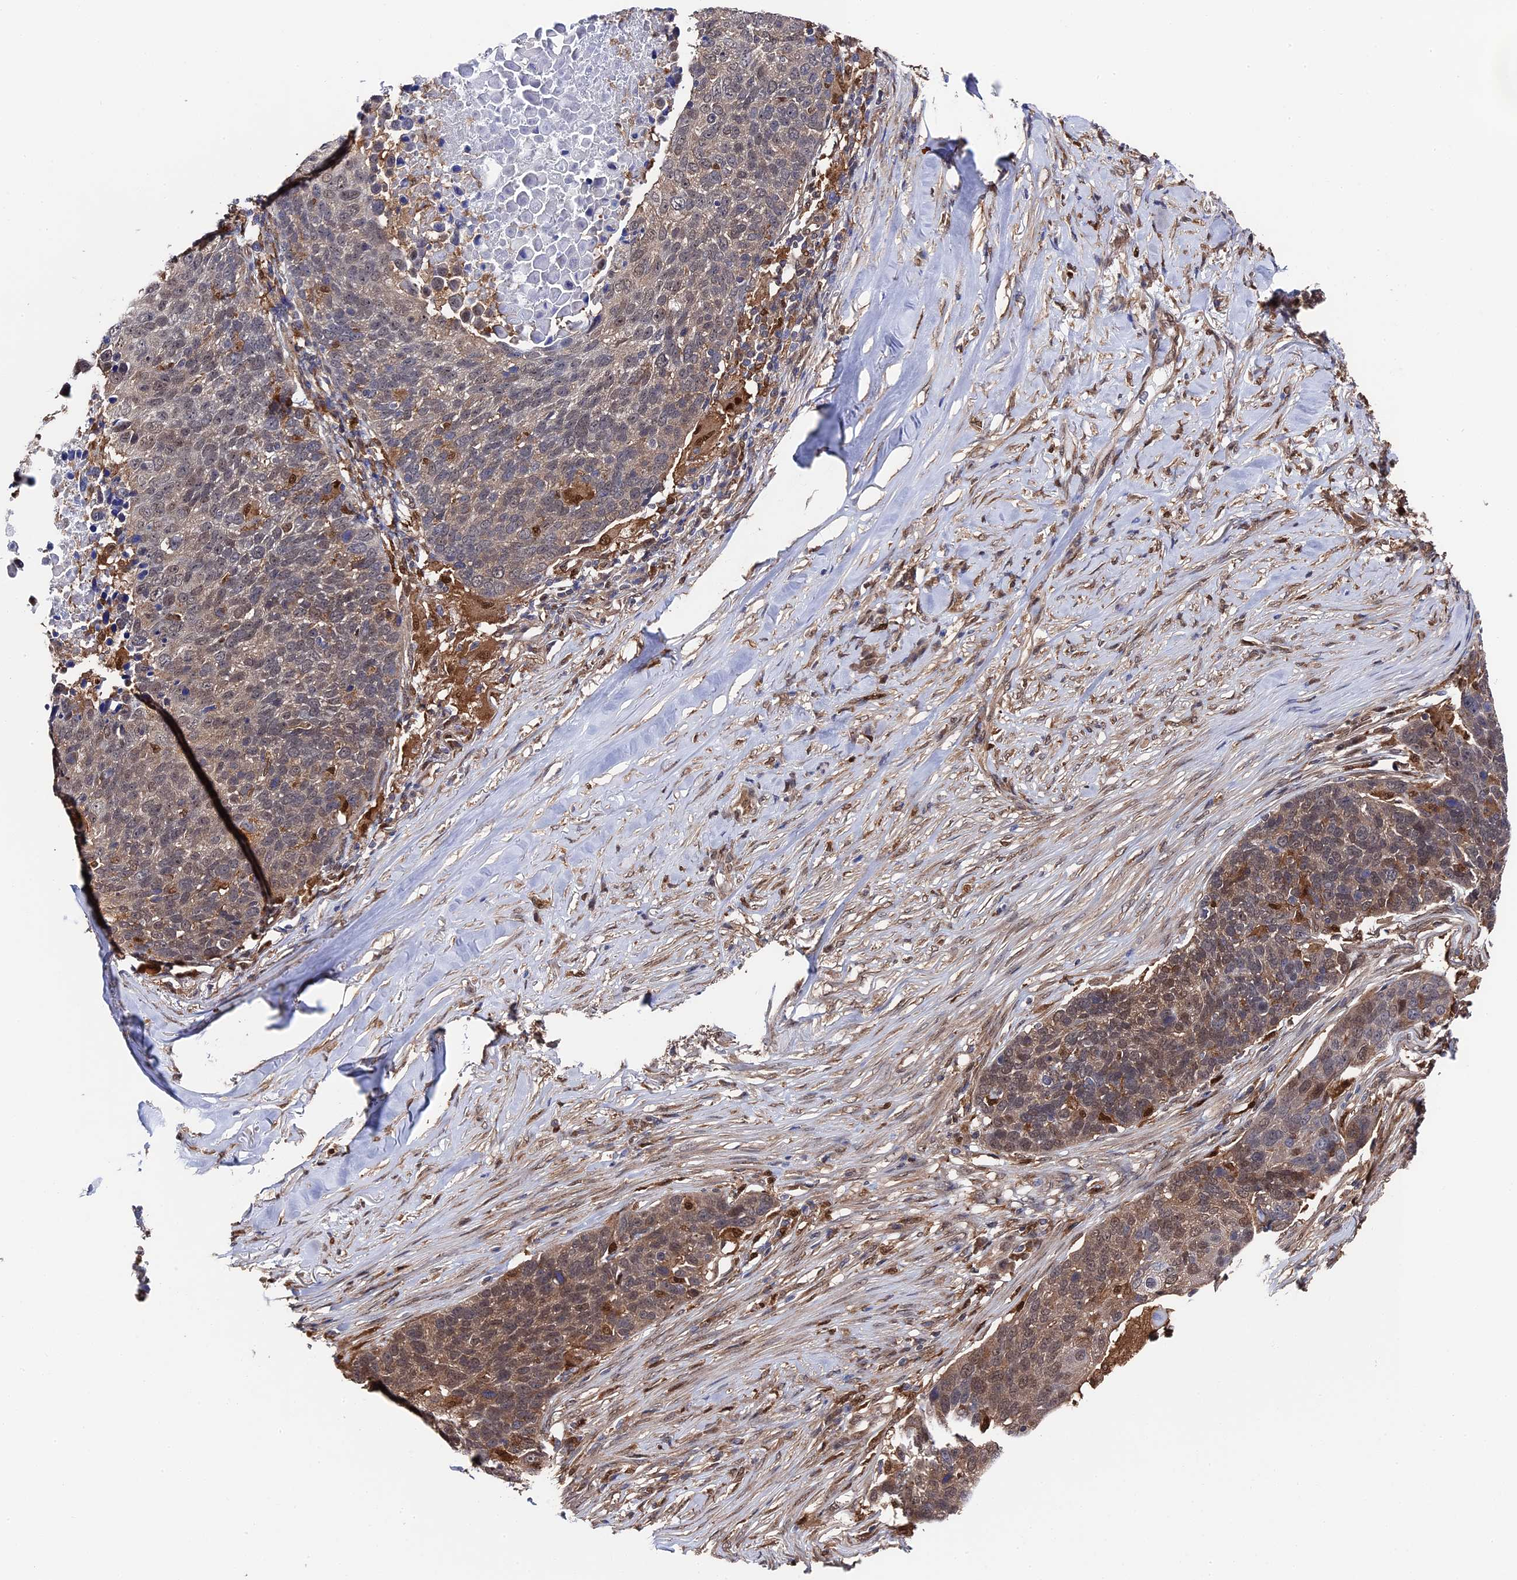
{"staining": {"intensity": "moderate", "quantity": "<25%", "location": "cytoplasmic/membranous,nuclear"}, "tissue": "lung cancer", "cell_type": "Tumor cells", "image_type": "cancer", "snomed": [{"axis": "morphology", "description": "Normal tissue, NOS"}, {"axis": "morphology", "description": "Squamous cell carcinoma, NOS"}, {"axis": "topography", "description": "Lymph node"}, {"axis": "topography", "description": "Lung"}], "caption": "Moderate cytoplasmic/membranous and nuclear protein positivity is seen in about <25% of tumor cells in lung cancer.", "gene": "RNH1", "patient": {"sex": "male", "age": 66}}